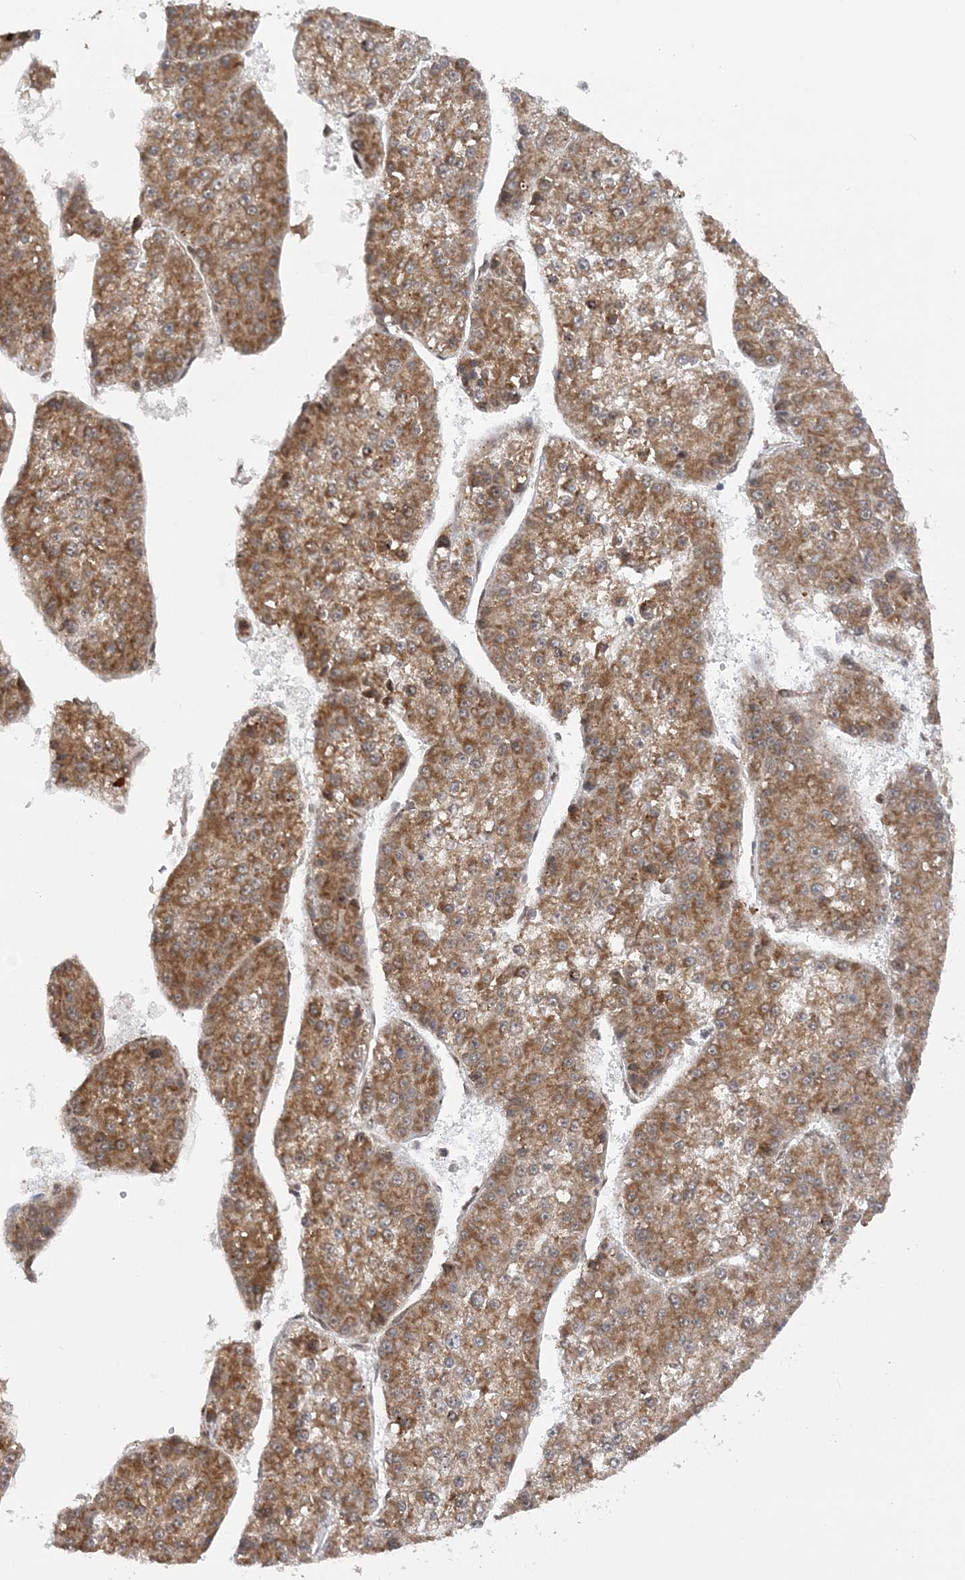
{"staining": {"intensity": "moderate", "quantity": ">75%", "location": "cytoplasmic/membranous"}, "tissue": "liver cancer", "cell_type": "Tumor cells", "image_type": "cancer", "snomed": [{"axis": "morphology", "description": "Carcinoma, Hepatocellular, NOS"}, {"axis": "topography", "description": "Liver"}], "caption": "Protein expression analysis of human hepatocellular carcinoma (liver) reveals moderate cytoplasmic/membranous expression in approximately >75% of tumor cells.", "gene": "MRPL47", "patient": {"sex": "female", "age": 73}}